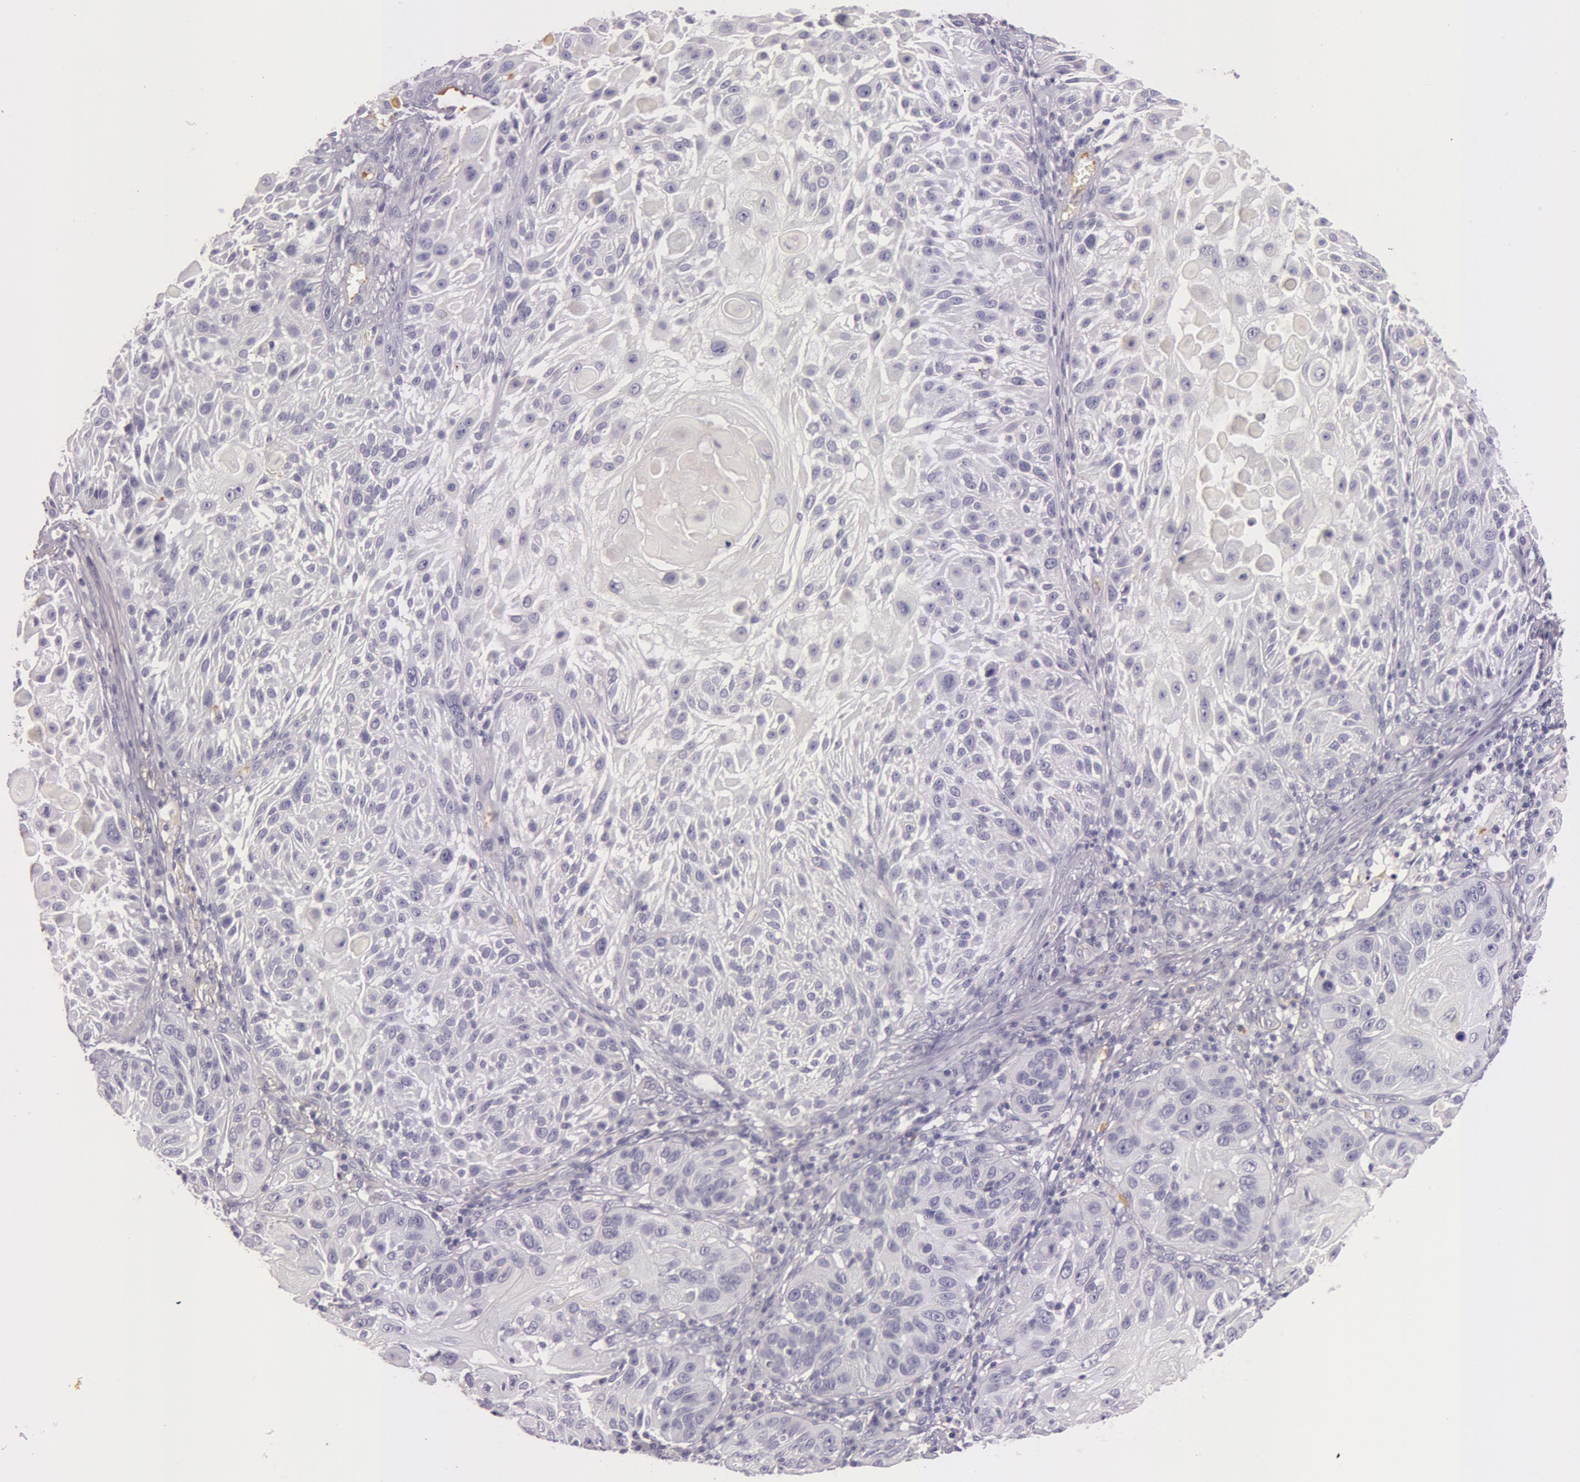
{"staining": {"intensity": "negative", "quantity": "none", "location": "none"}, "tissue": "skin cancer", "cell_type": "Tumor cells", "image_type": "cancer", "snomed": [{"axis": "morphology", "description": "Squamous cell carcinoma, NOS"}, {"axis": "topography", "description": "Skin"}], "caption": "IHC micrograph of human squamous cell carcinoma (skin) stained for a protein (brown), which shows no positivity in tumor cells.", "gene": "C4BPA", "patient": {"sex": "female", "age": 89}}